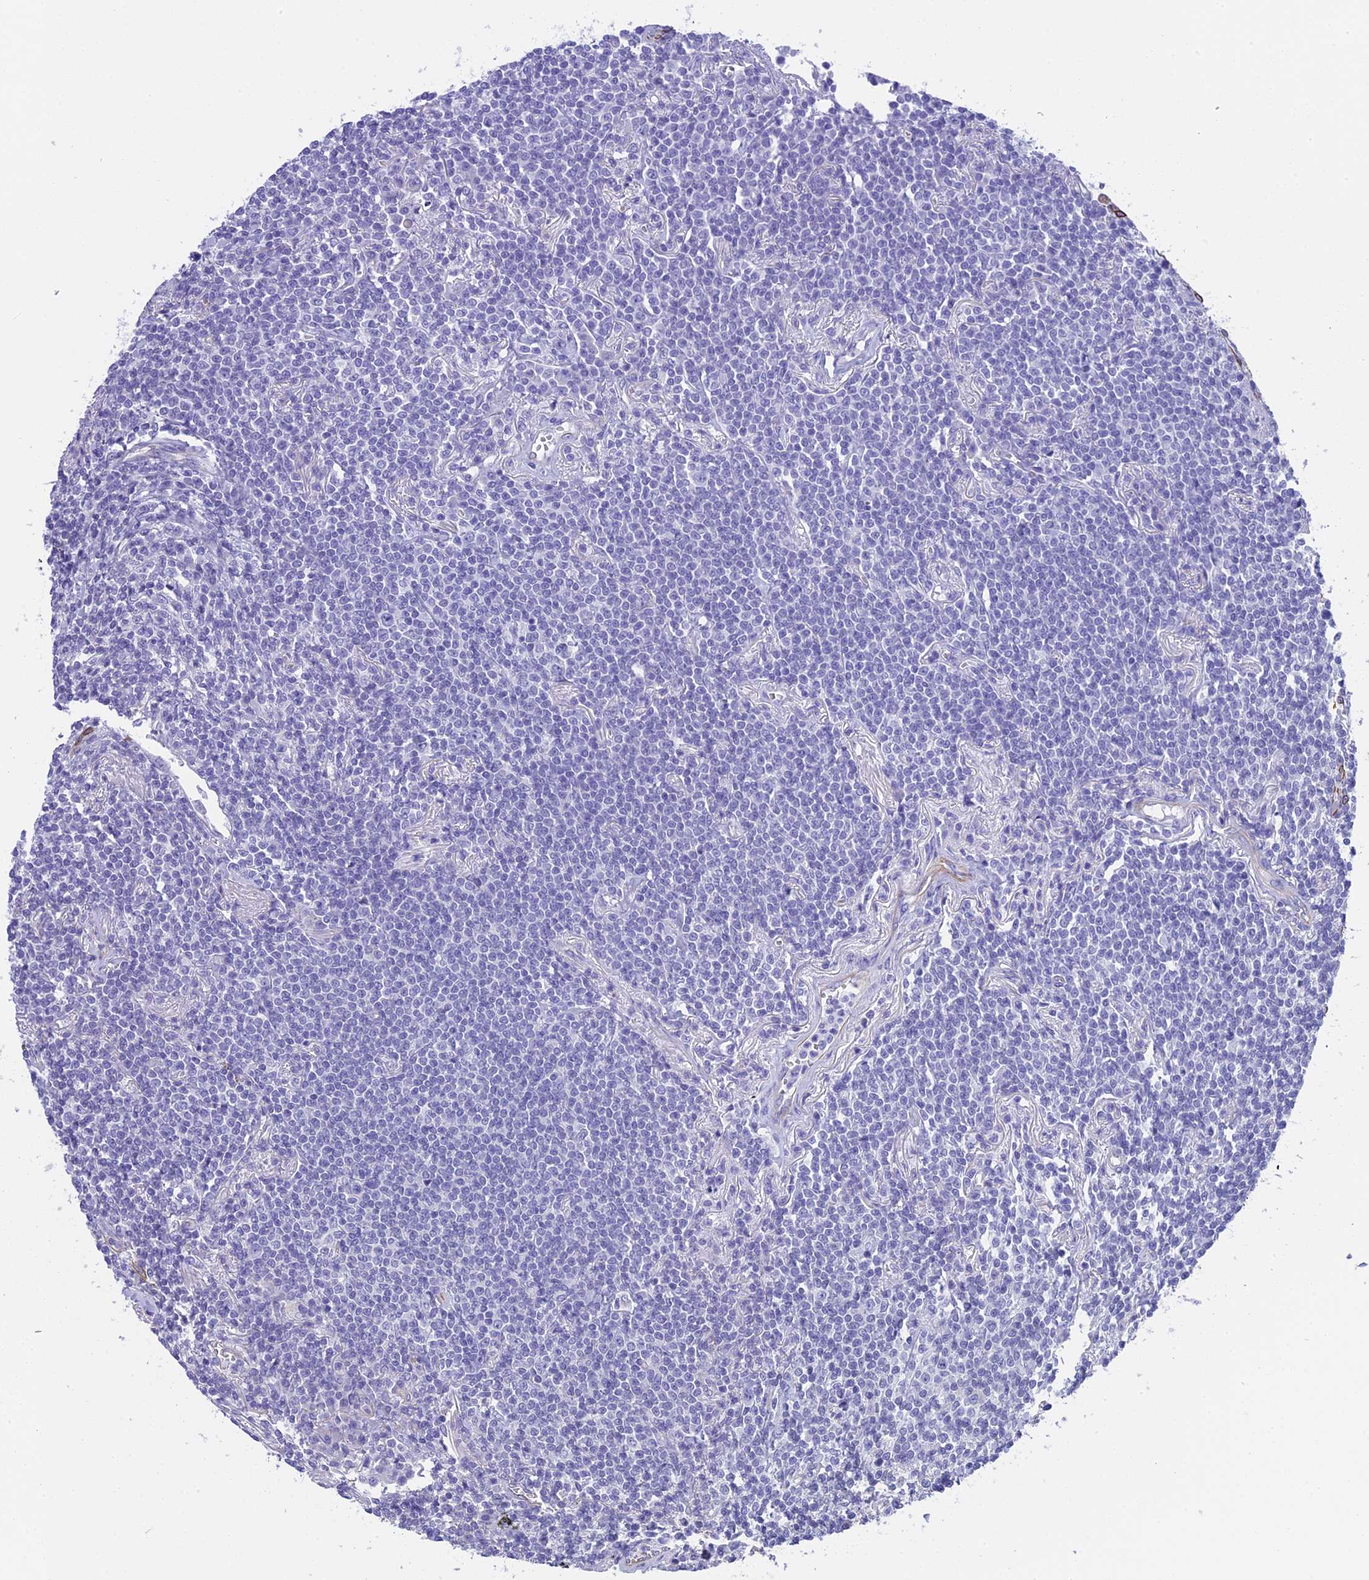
{"staining": {"intensity": "negative", "quantity": "none", "location": "none"}, "tissue": "lymphoma", "cell_type": "Tumor cells", "image_type": "cancer", "snomed": [{"axis": "morphology", "description": "Malignant lymphoma, non-Hodgkin's type, Low grade"}, {"axis": "topography", "description": "Lung"}], "caption": "Tumor cells are negative for protein expression in human lymphoma.", "gene": "TACSTD2", "patient": {"sex": "female", "age": 71}}